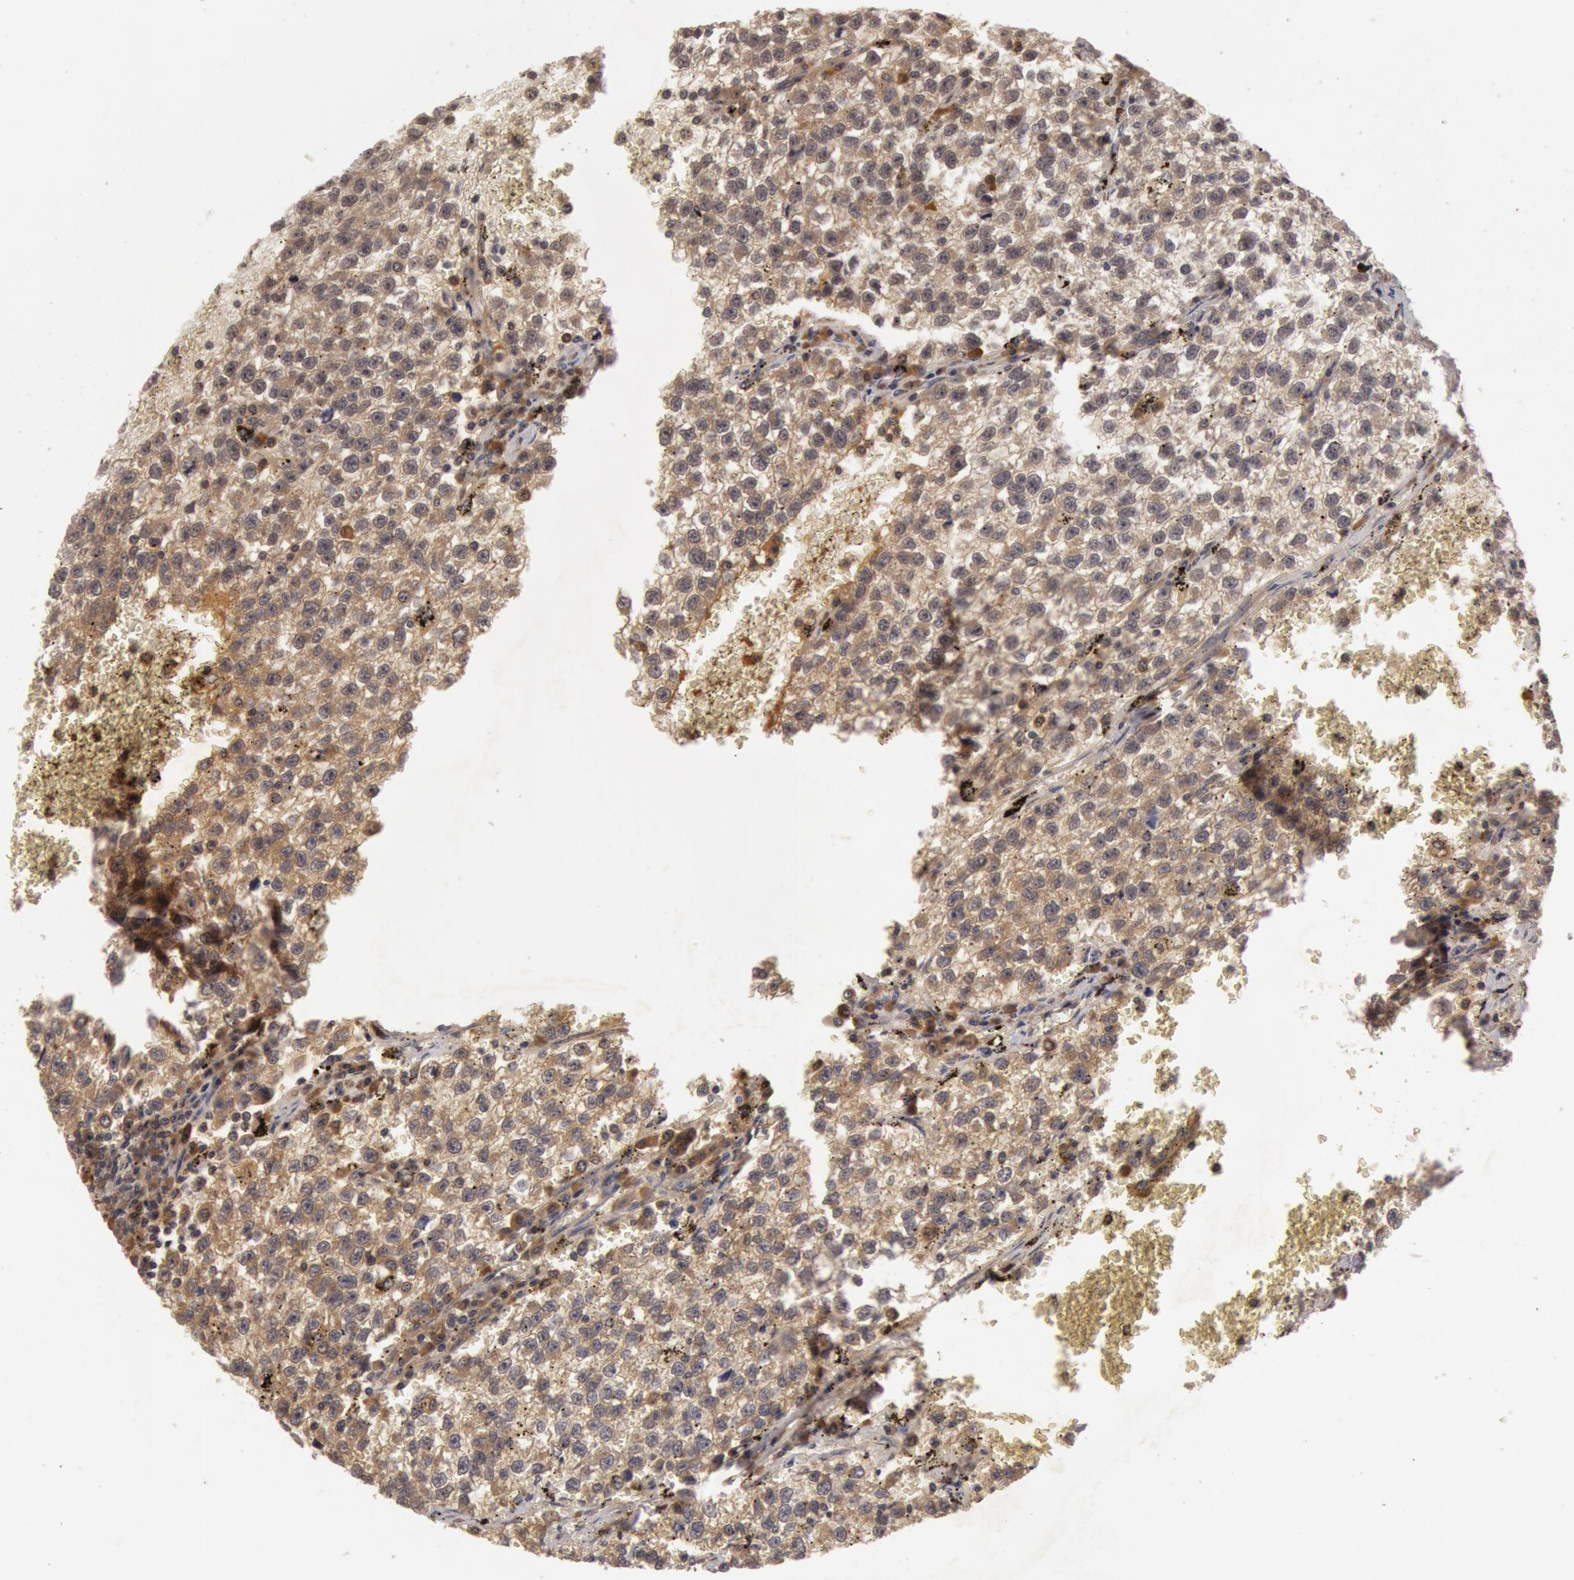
{"staining": {"intensity": "moderate", "quantity": ">75%", "location": "cytoplasmic/membranous"}, "tissue": "testis cancer", "cell_type": "Tumor cells", "image_type": "cancer", "snomed": [{"axis": "morphology", "description": "Seminoma, NOS"}, {"axis": "topography", "description": "Testis"}], "caption": "Immunohistochemical staining of testis cancer displays medium levels of moderate cytoplasmic/membranous protein staining in approximately >75% of tumor cells.", "gene": "BCHE", "patient": {"sex": "male", "age": 35}}